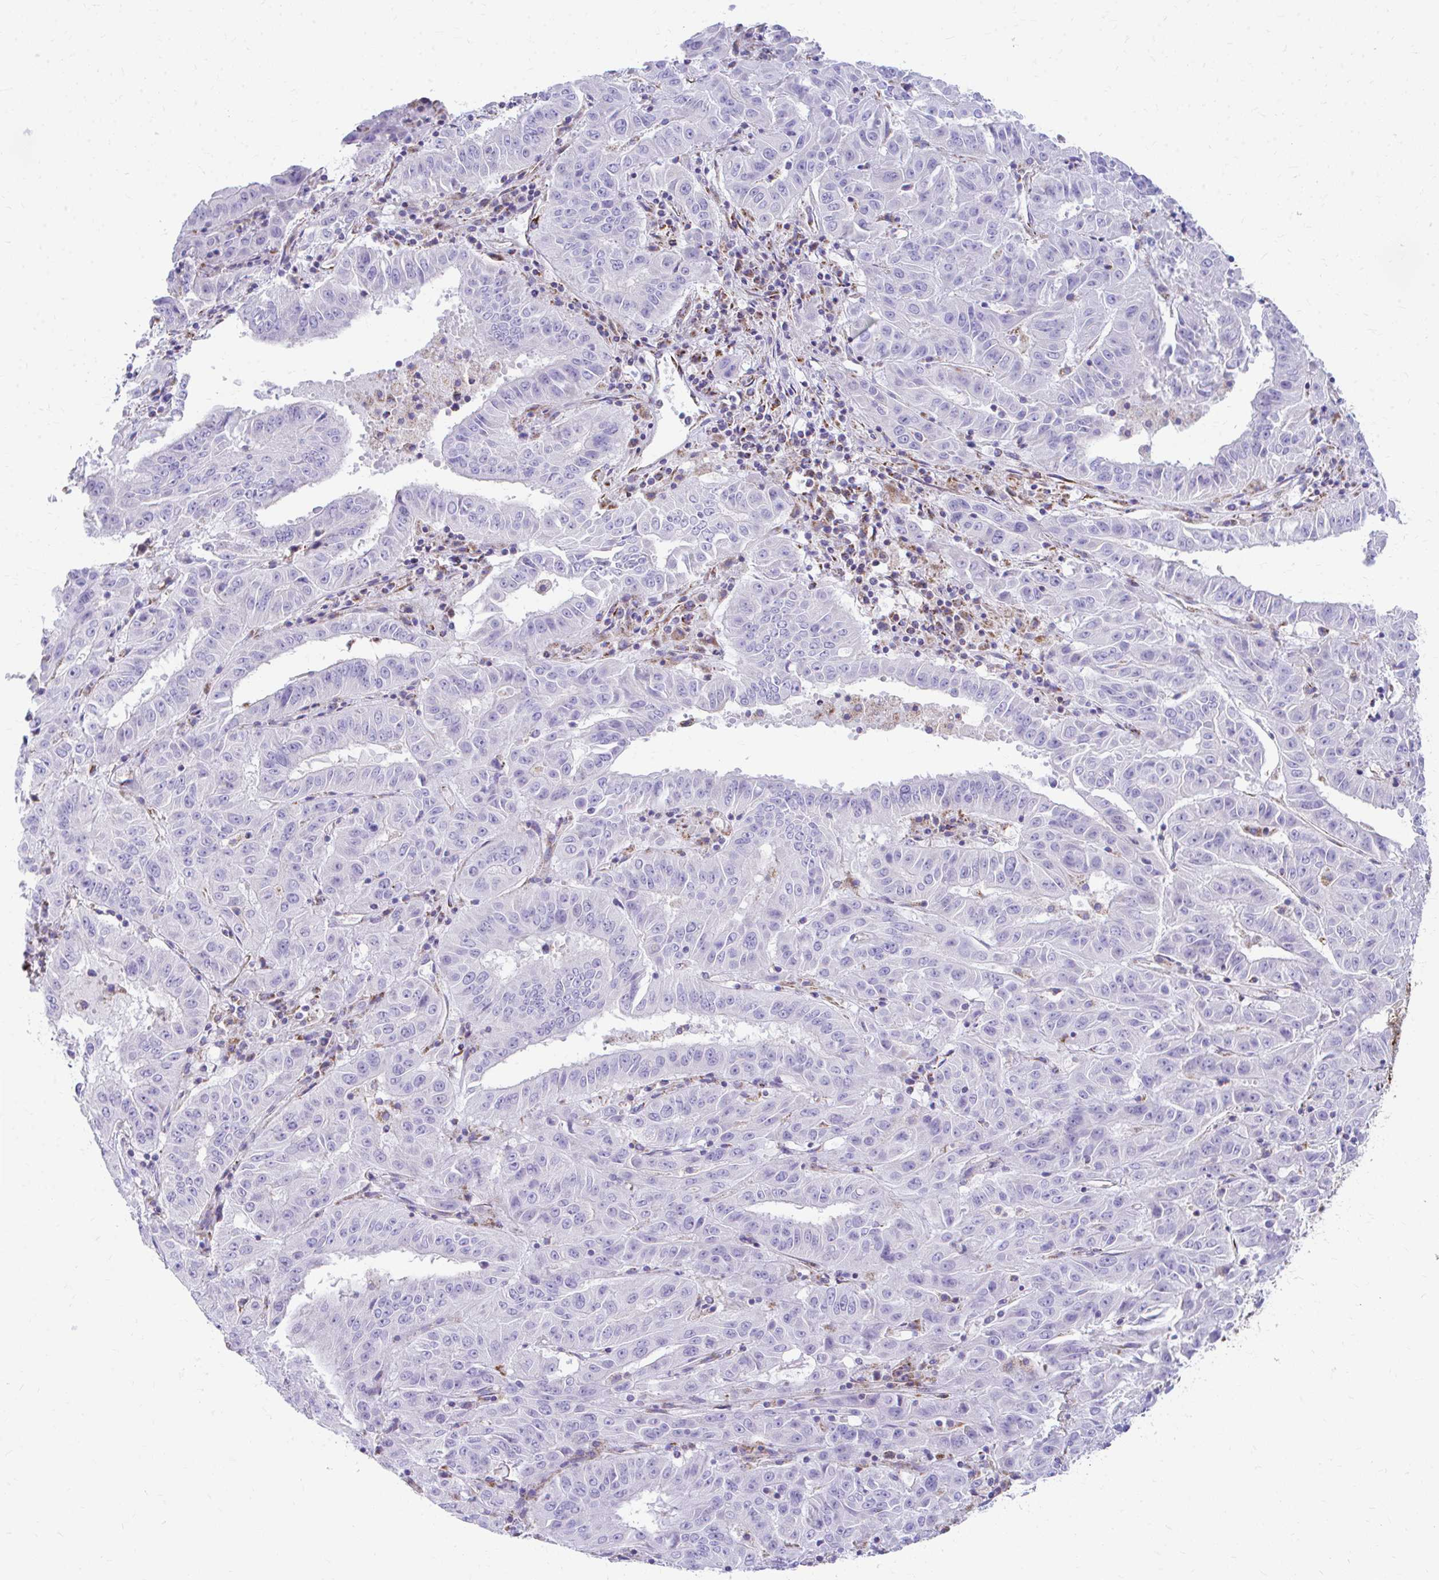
{"staining": {"intensity": "negative", "quantity": "none", "location": "none"}, "tissue": "pancreatic cancer", "cell_type": "Tumor cells", "image_type": "cancer", "snomed": [{"axis": "morphology", "description": "Adenocarcinoma, NOS"}, {"axis": "topography", "description": "Pancreas"}], "caption": "A high-resolution photomicrograph shows immunohistochemistry (IHC) staining of pancreatic cancer, which displays no significant positivity in tumor cells.", "gene": "MRPL19", "patient": {"sex": "male", "age": 63}}